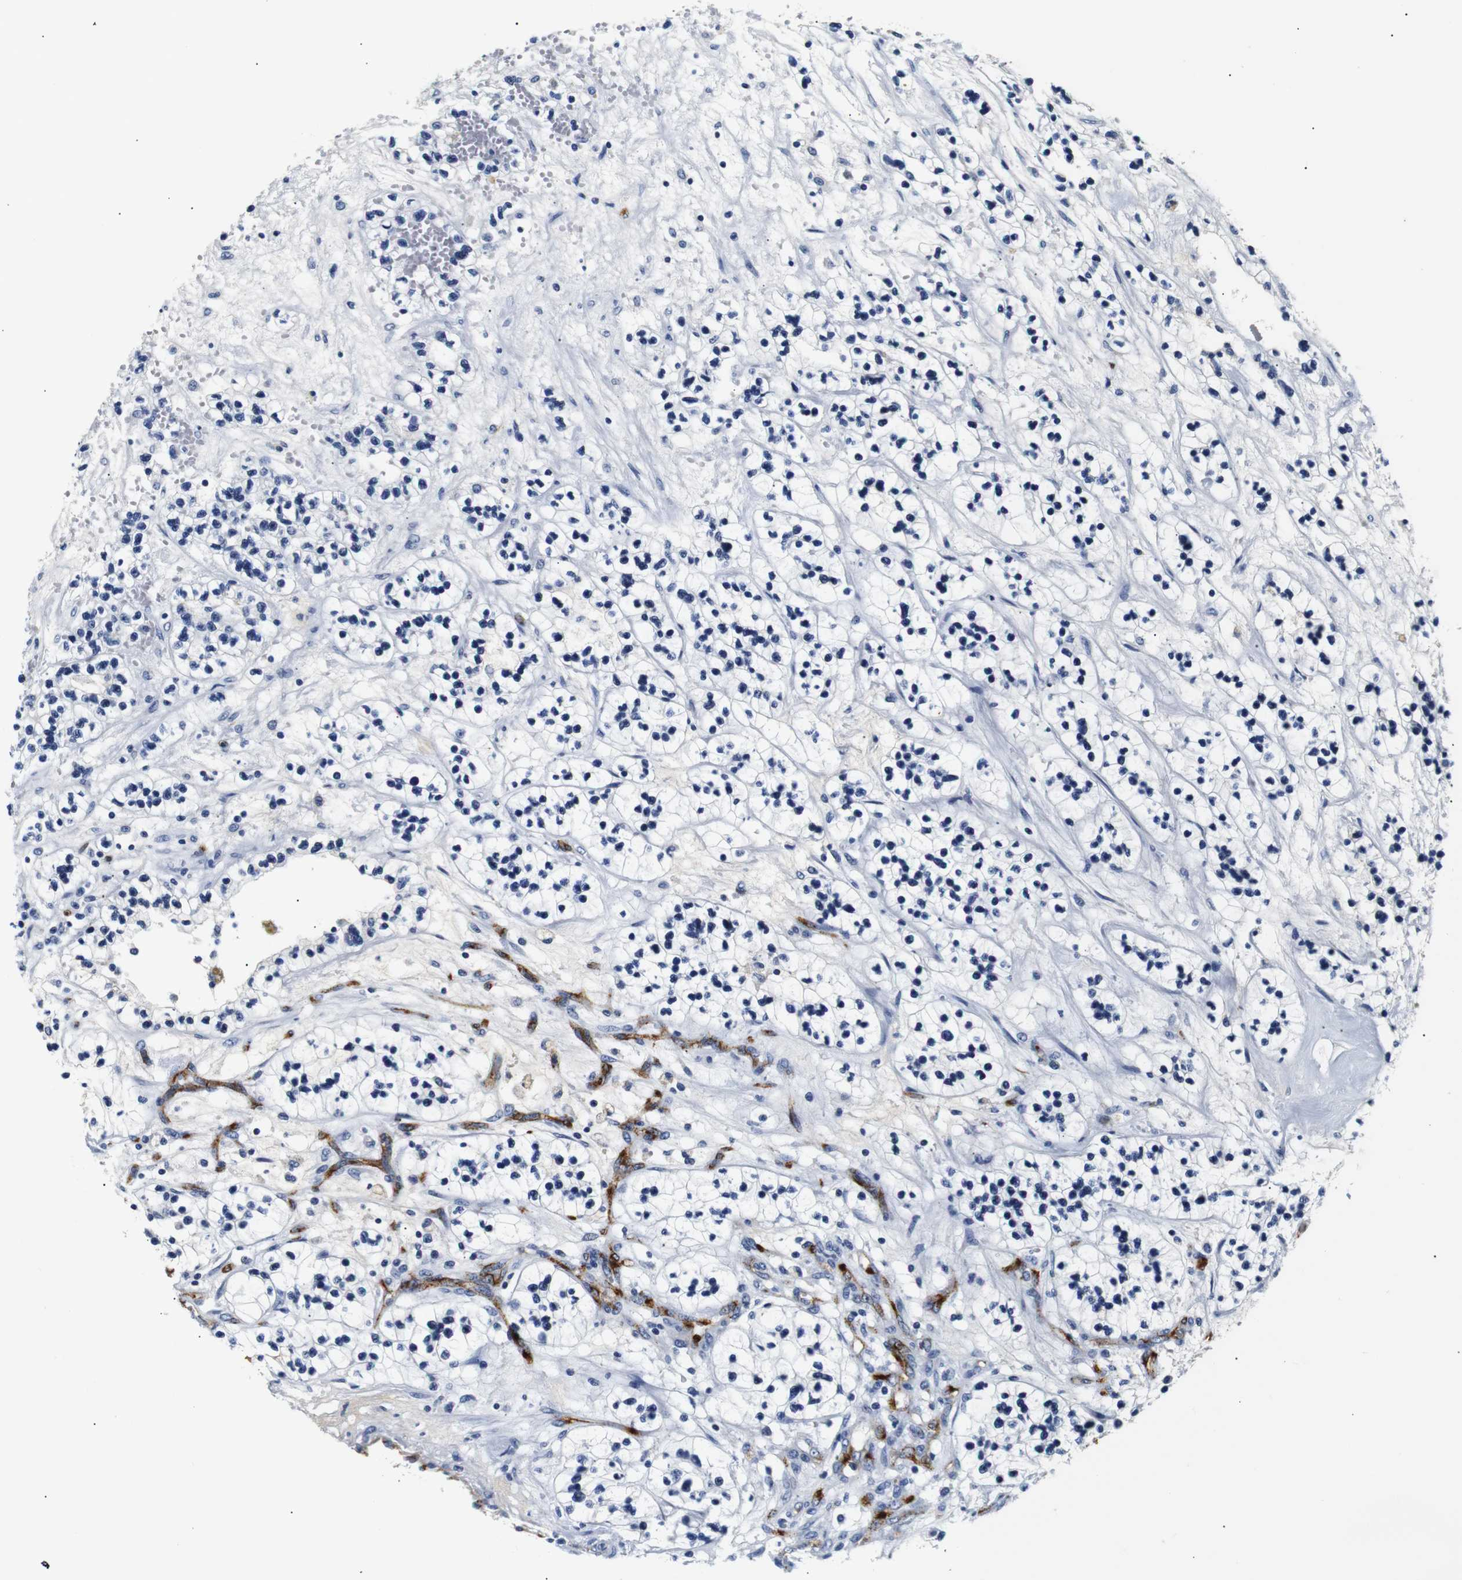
{"staining": {"intensity": "negative", "quantity": "none", "location": "none"}, "tissue": "renal cancer", "cell_type": "Tumor cells", "image_type": "cancer", "snomed": [{"axis": "morphology", "description": "Adenocarcinoma, NOS"}, {"axis": "topography", "description": "Kidney"}], "caption": "Adenocarcinoma (renal) was stained to show a protein in brown. There is no significant staining in tumor cells. (DAB immunohistochemistry visualized using brightfield microscopy, high magnification).", "gene": "MUC4", "patient": {"sex": "female", "age": 57}}